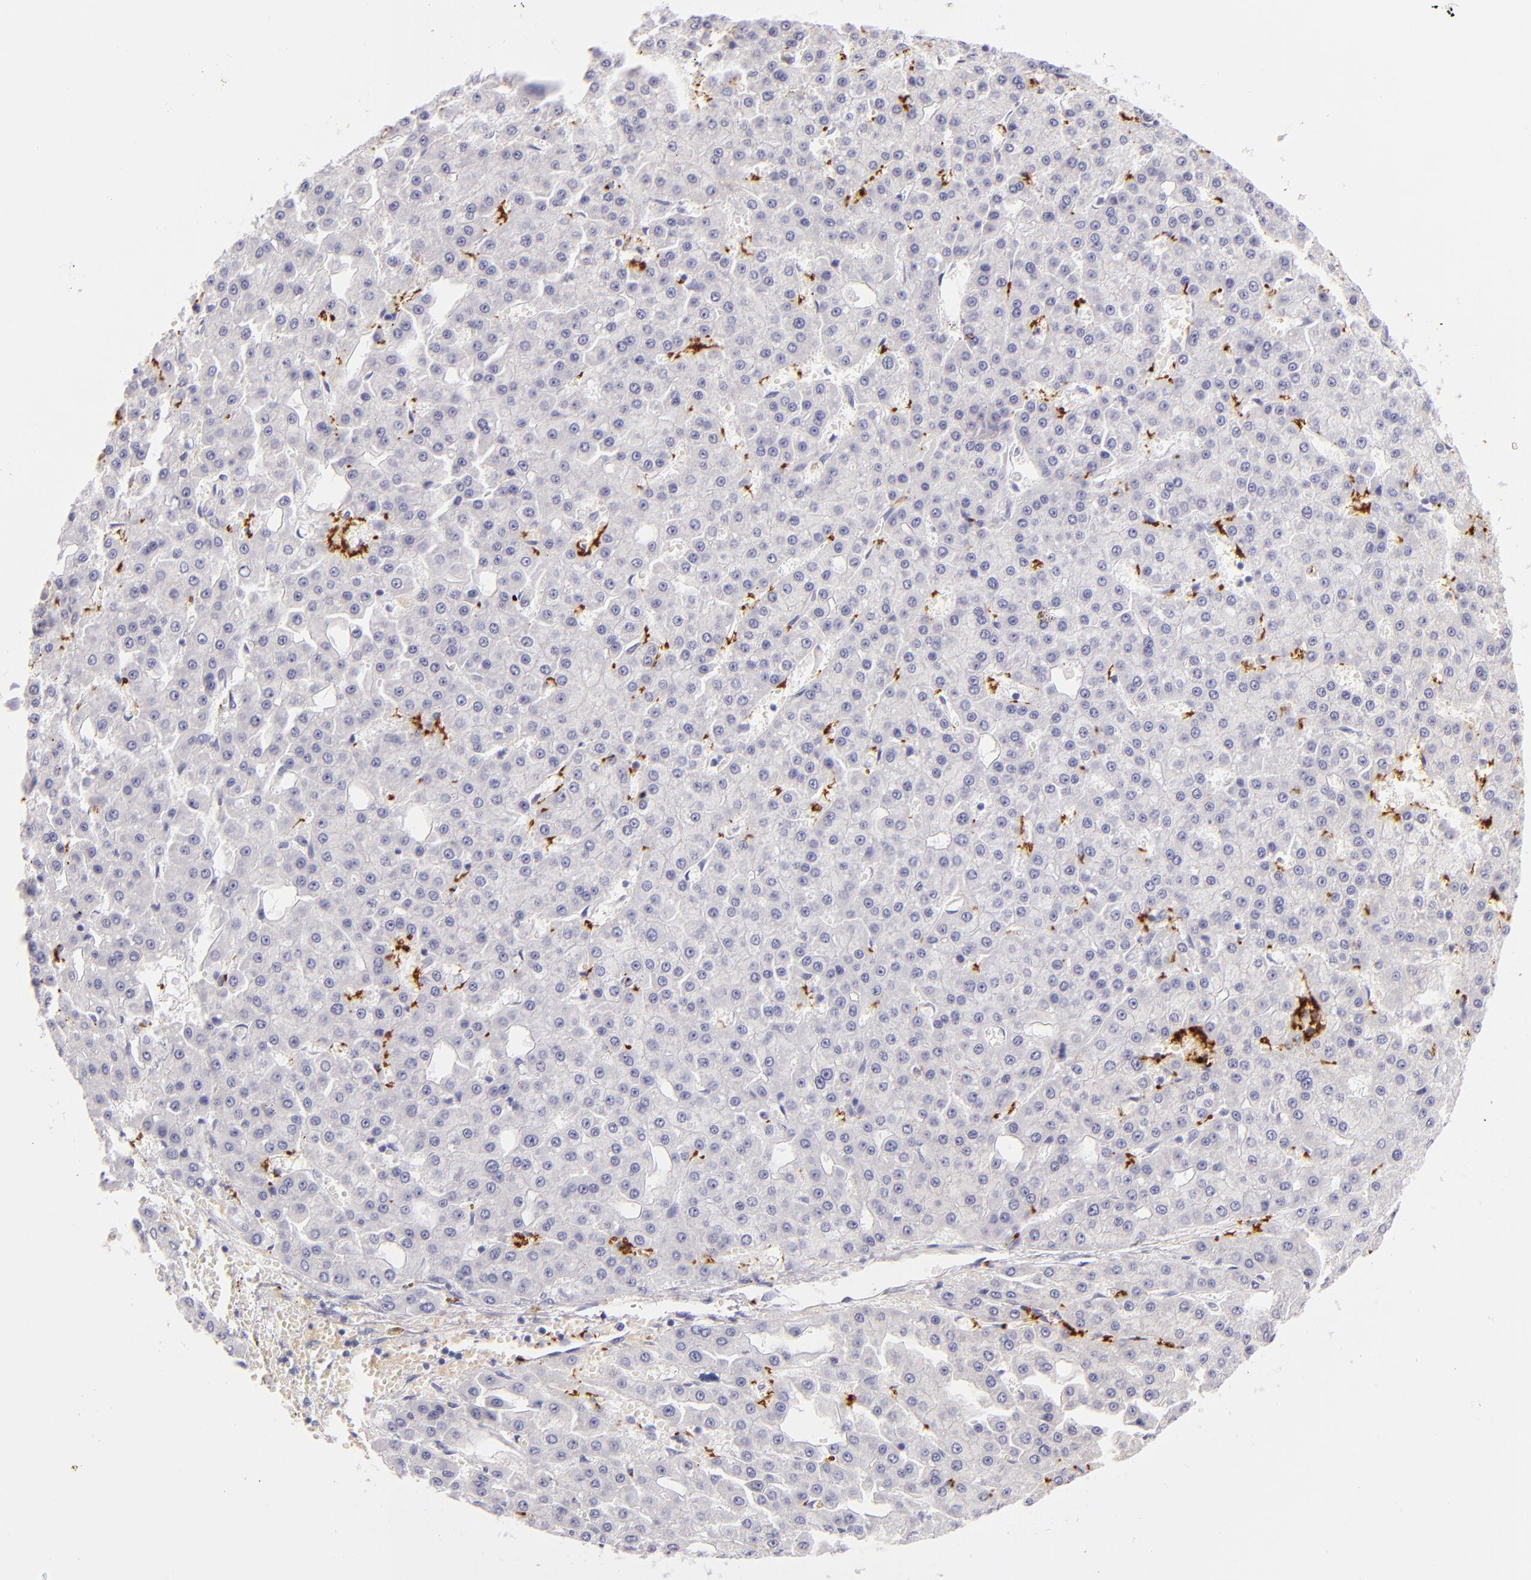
{"staining": {"intensity": "negative", "quantity": "none", "location": "none"}, "tissue": "liver cancer", "cell_type": "Tumor cells", "image_type": "cancer", "snomed": [{"axis": "morphology", "description": "Carcinoma, Hepatocellular, NOS"}, {"axis": "topography", "description": "Liver"}], "caption": "Liver cancer (hepatocellular carcinoma) was stained to show a protein in brown. There is no significant positivity in tumor cells.", "gene": "GP1BA", "patient": {"sex": "male", "age": 47}}